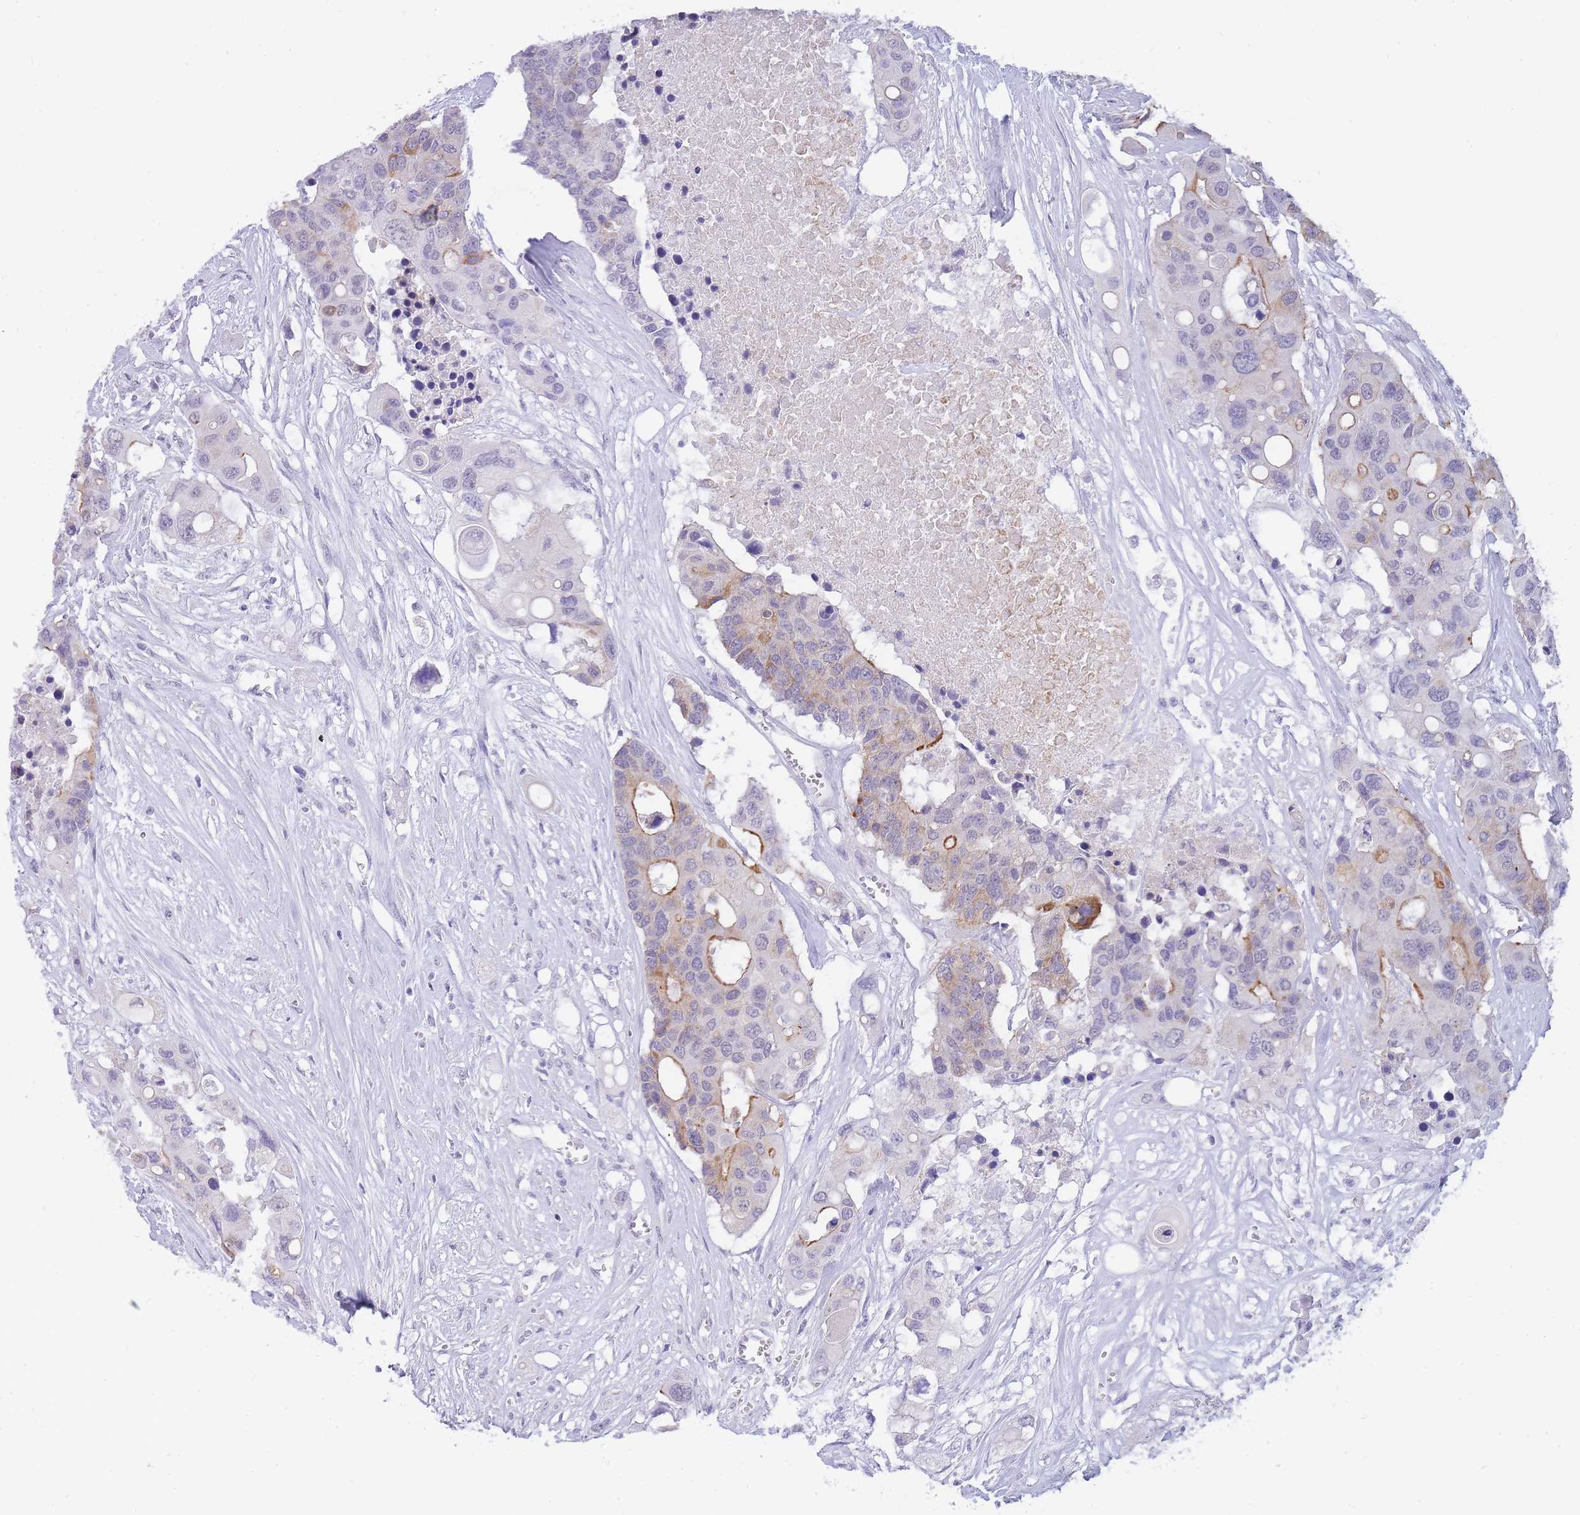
{"staining": {"intensity": "moderate", "quantity": "25%-75%", "location": "cytoplasmic/membranous"}, "tissue": "colorectal cancer", "cell_type": "Tumor cells", "image_type": "cancer", "snomed": [{"axis": "morphology", "description": "Adenocarcinoma, NOS"}, {"axis": "topography", "description": "Colon"}], "caption": "DAB immunohistochemical staining of colorectal cancer displays moderate cytoplasmic/membranous protein expression in about 25%-75% of tumor cells. (DAB IHC, brown staining for protein, blue staining for nuclei).", "gene": "FRAT2", "patient": {"sex": "male", "age": 77}}